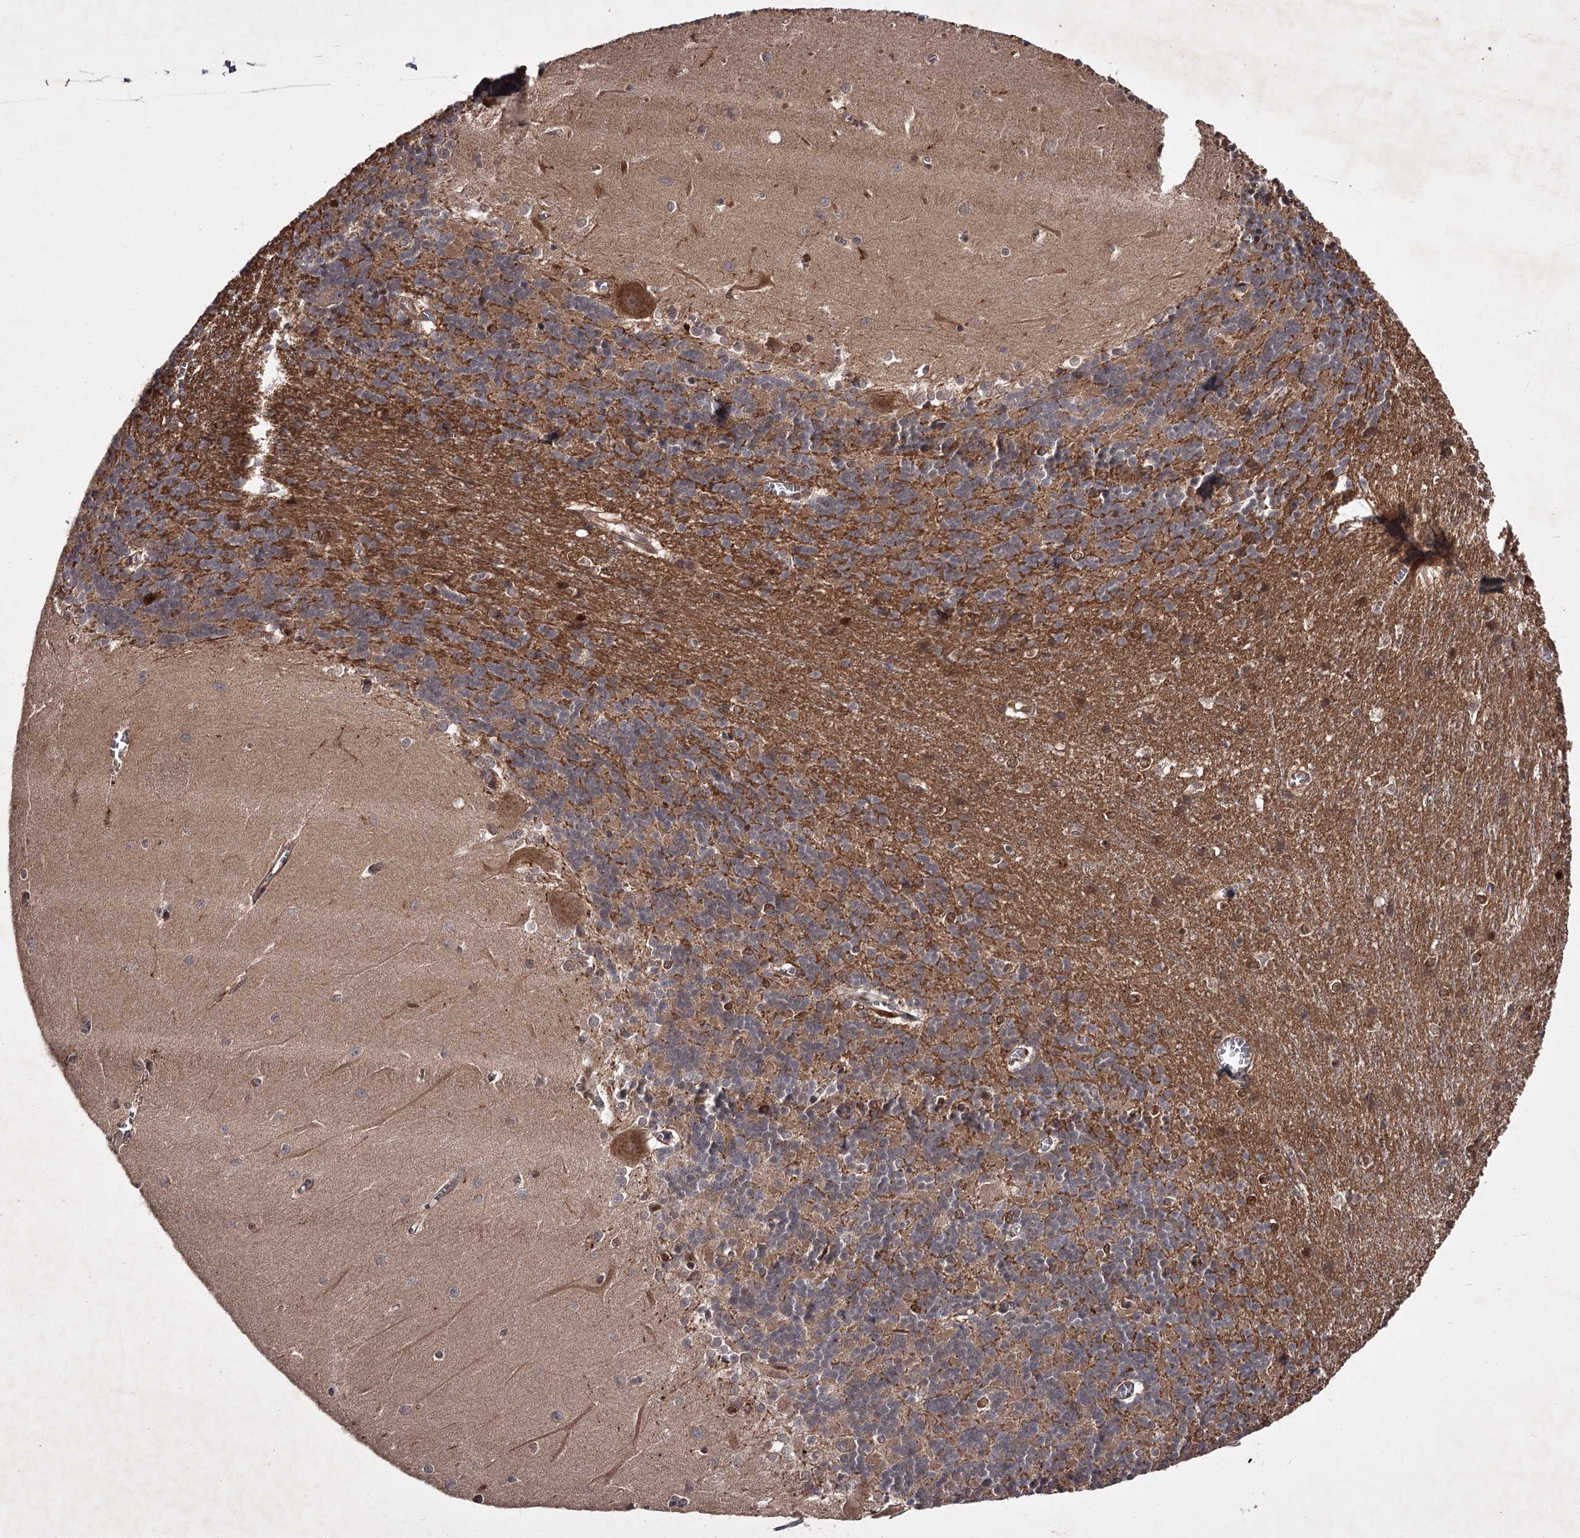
{"staining": {"intensity": "moderate", "quantity": "25%-75%", "location": "cytoplasmic/membranous"}, "tissue": "cerebellum", "cell_type": "Cells in granular layer", "image_type": "normal", "snomed": [{"axis": "morphology", "description": "Normal tissue, NOS"}, {"axis": "topography", "description": "Cerebellum"}], "caption": "Cells in granular layer demonstrate moderate cytoplasmic/membranous staining in approximately 25%-75% of cells in unremarkable cerebellum. (brown staining indicates protein expression, while blue staining denotes nuclei).", "gene": "TBC1D23", "patient": {"sex": "male", "age": 37}}